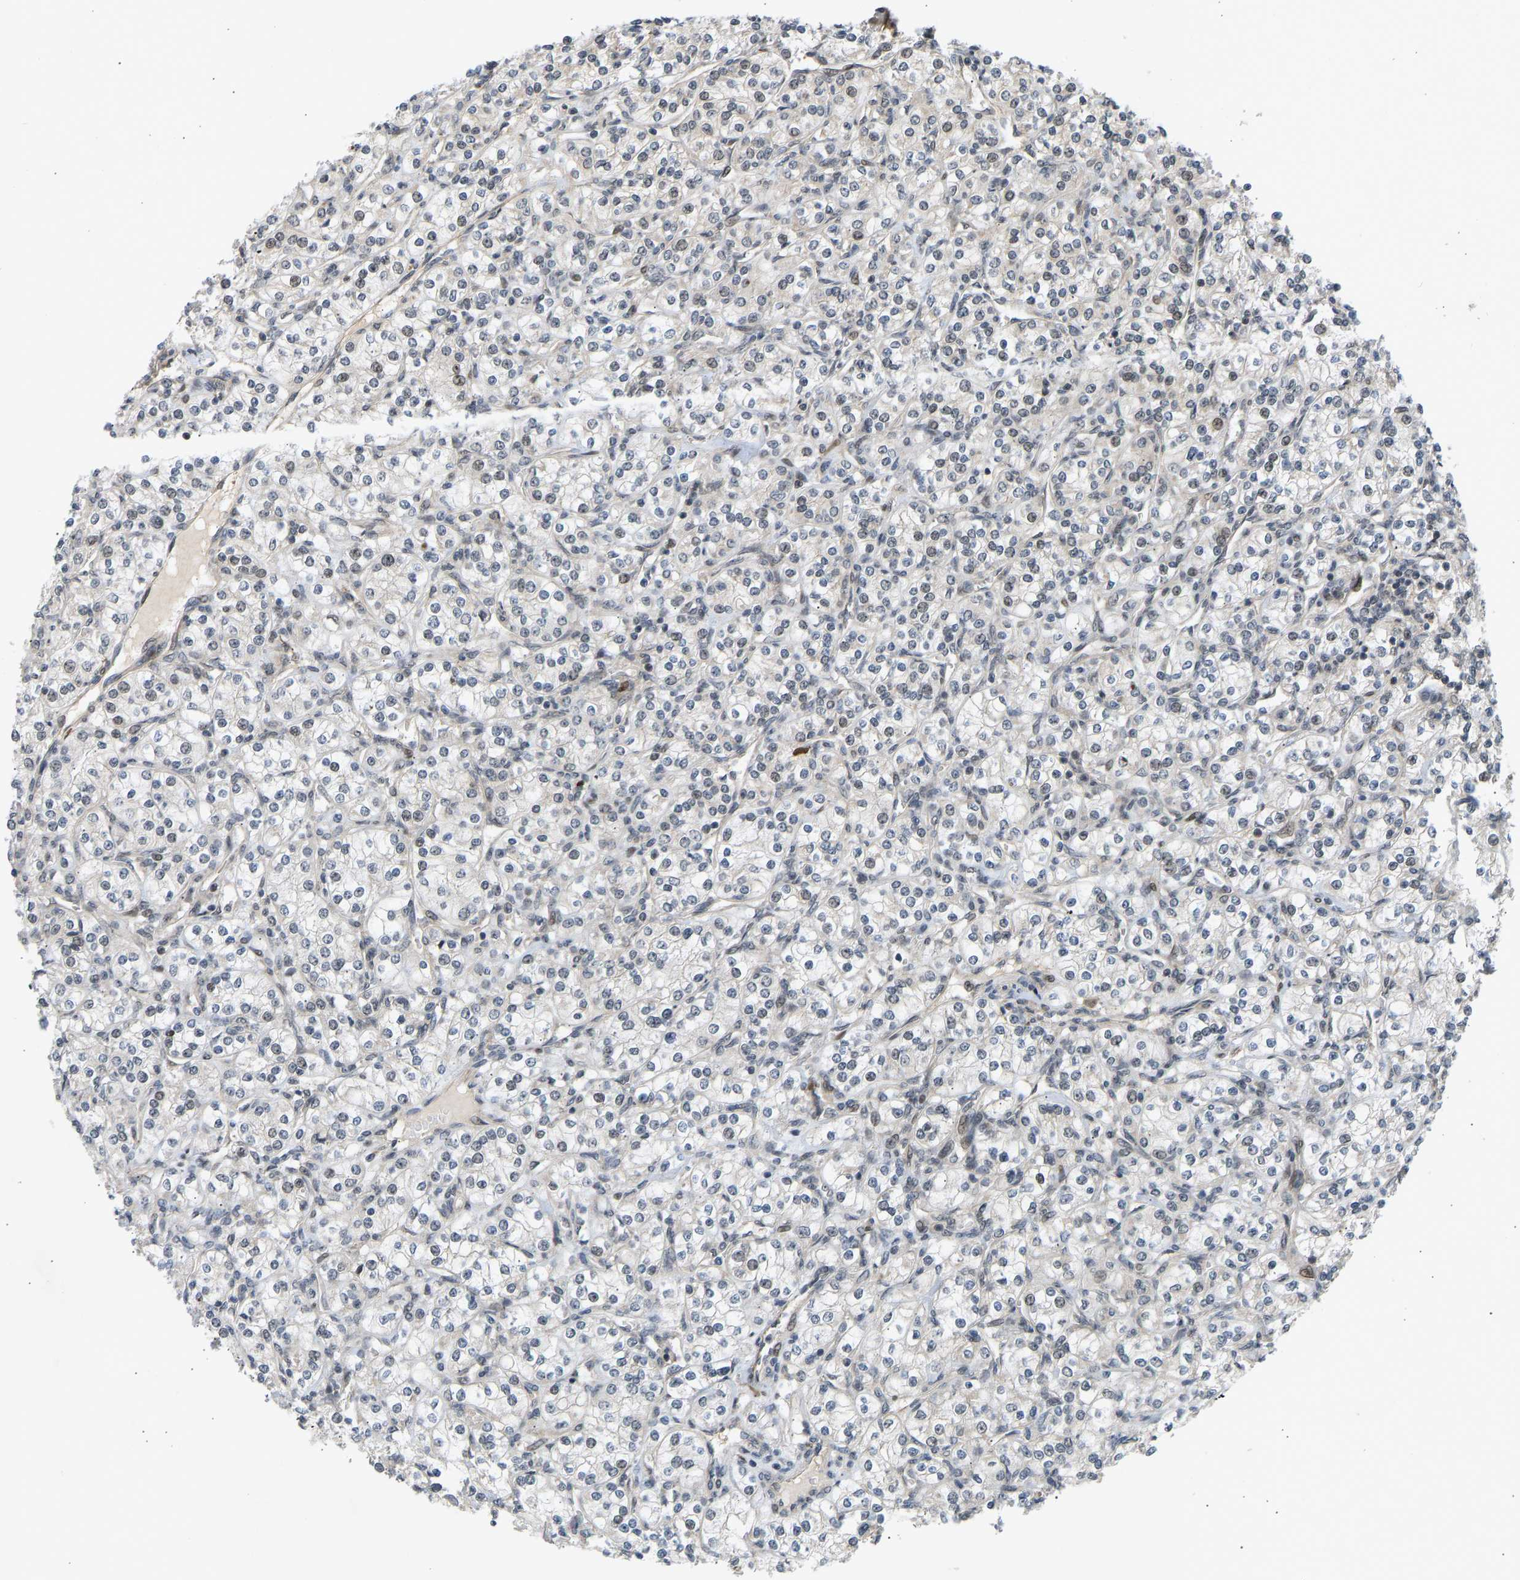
{"staining": {"intensity": "negative", "quantity": "none", "location": "none"}, "tissue": "renal cancer", "cell_type": "Tumor cells", "image_type": "cancer", "snomed": [{"axis": "morphology", "description": "Adenocarcinoma, NOS"}, {"axis": "topography", "description": "Kidney"}], "caption": "The IHC histopathology image has no significant expression in tumor cells of renal cancer (adenocarcinoma) tissue.", "gene": "BAG1", "patient": {"sex": "male", "age": 77}}